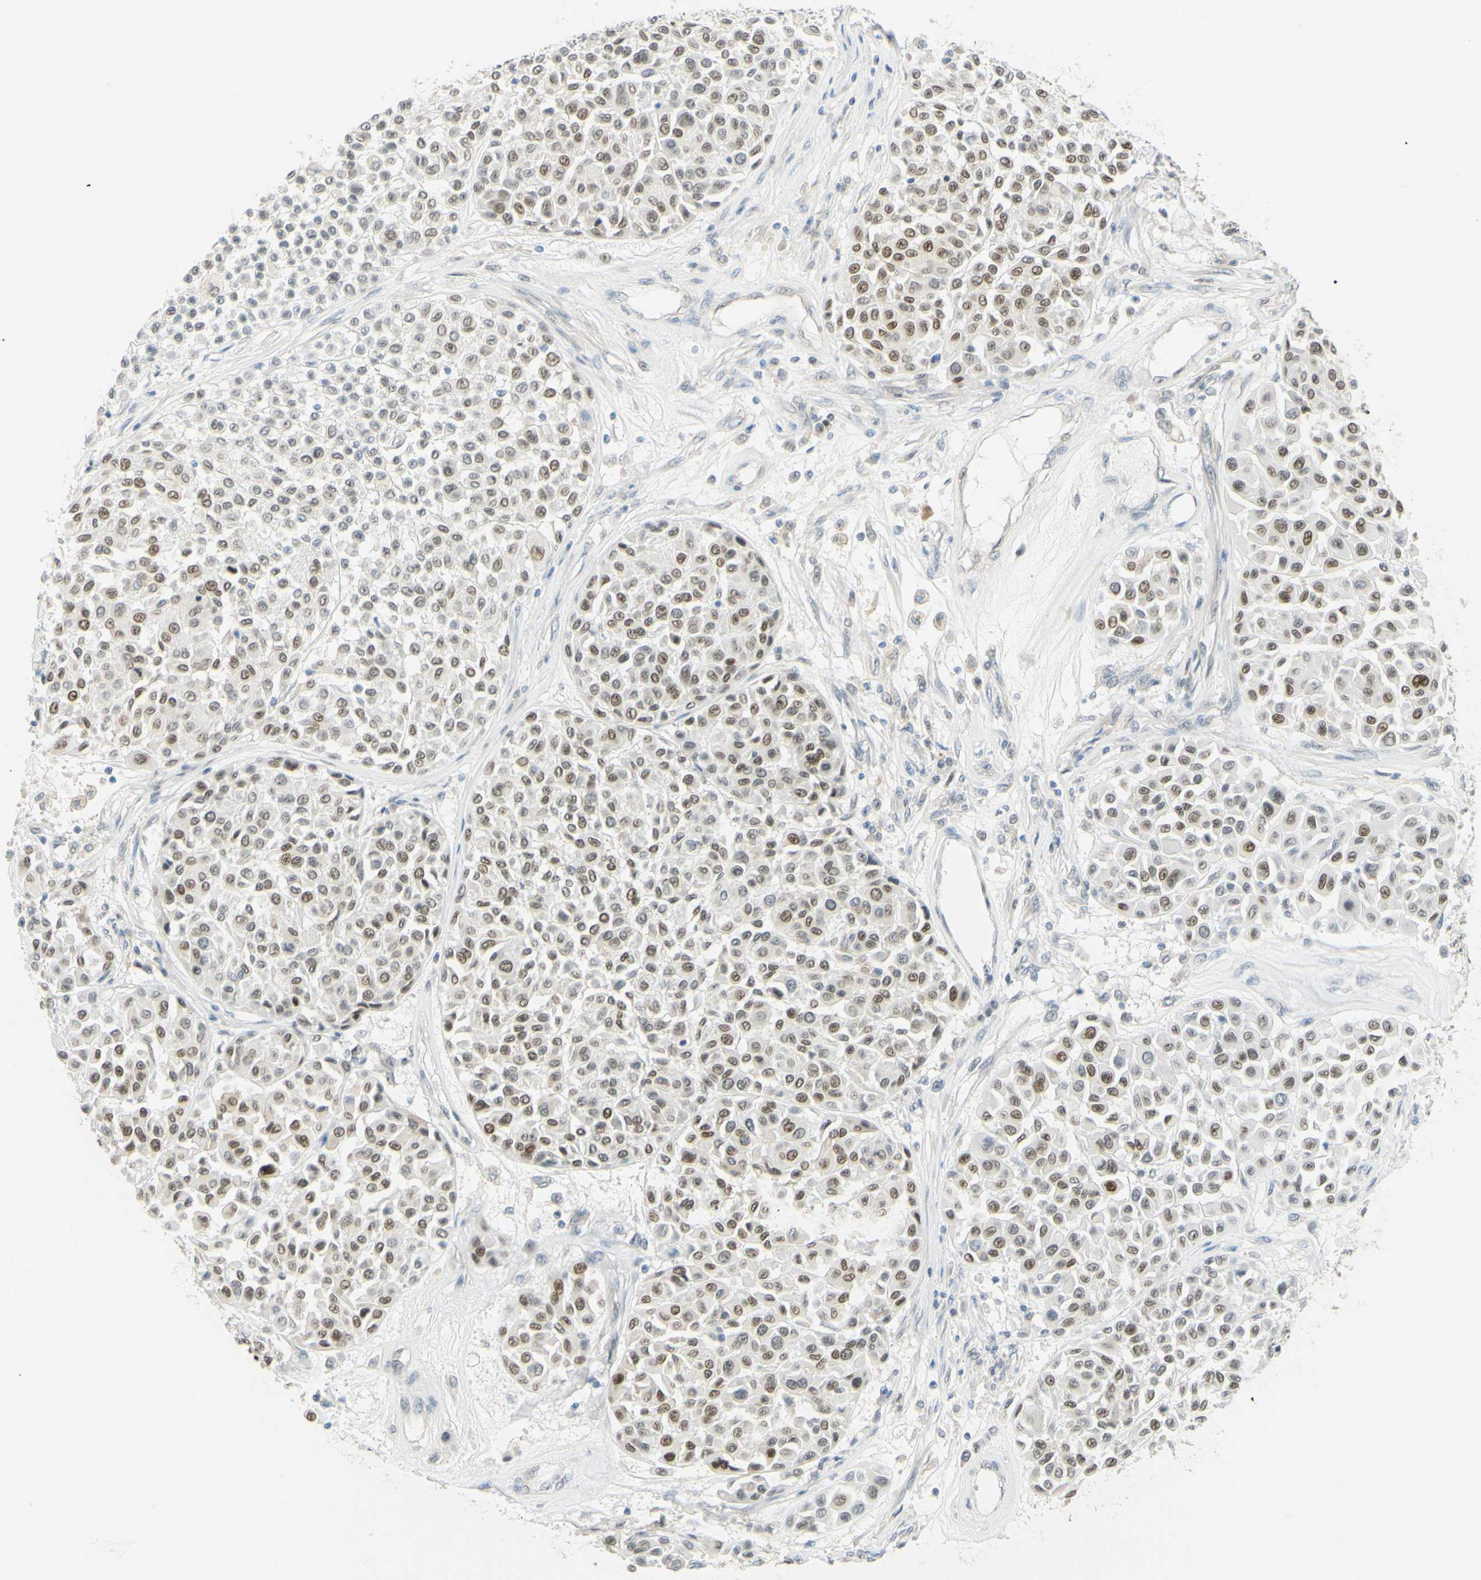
{"staining": {"intensity": "weak", "quantity": ">75%", "location": "nuclear"}, "tissue": "melanoma", "cell_type": "Tumor cells", "image_type": "cancer", "snomed": [{"axis": "morphology", "description": "Malignant melanoma, Metastatic site"}, {"axis": "topography", "description": "Soft tissue"}], "caption": "Melanoma tissue reveals weak nuclear staining in about >75% of tumor cells, visualized by immunohistochemistry.", "gene": "POLB", "patient": {"sex": "male", "age": 41}}